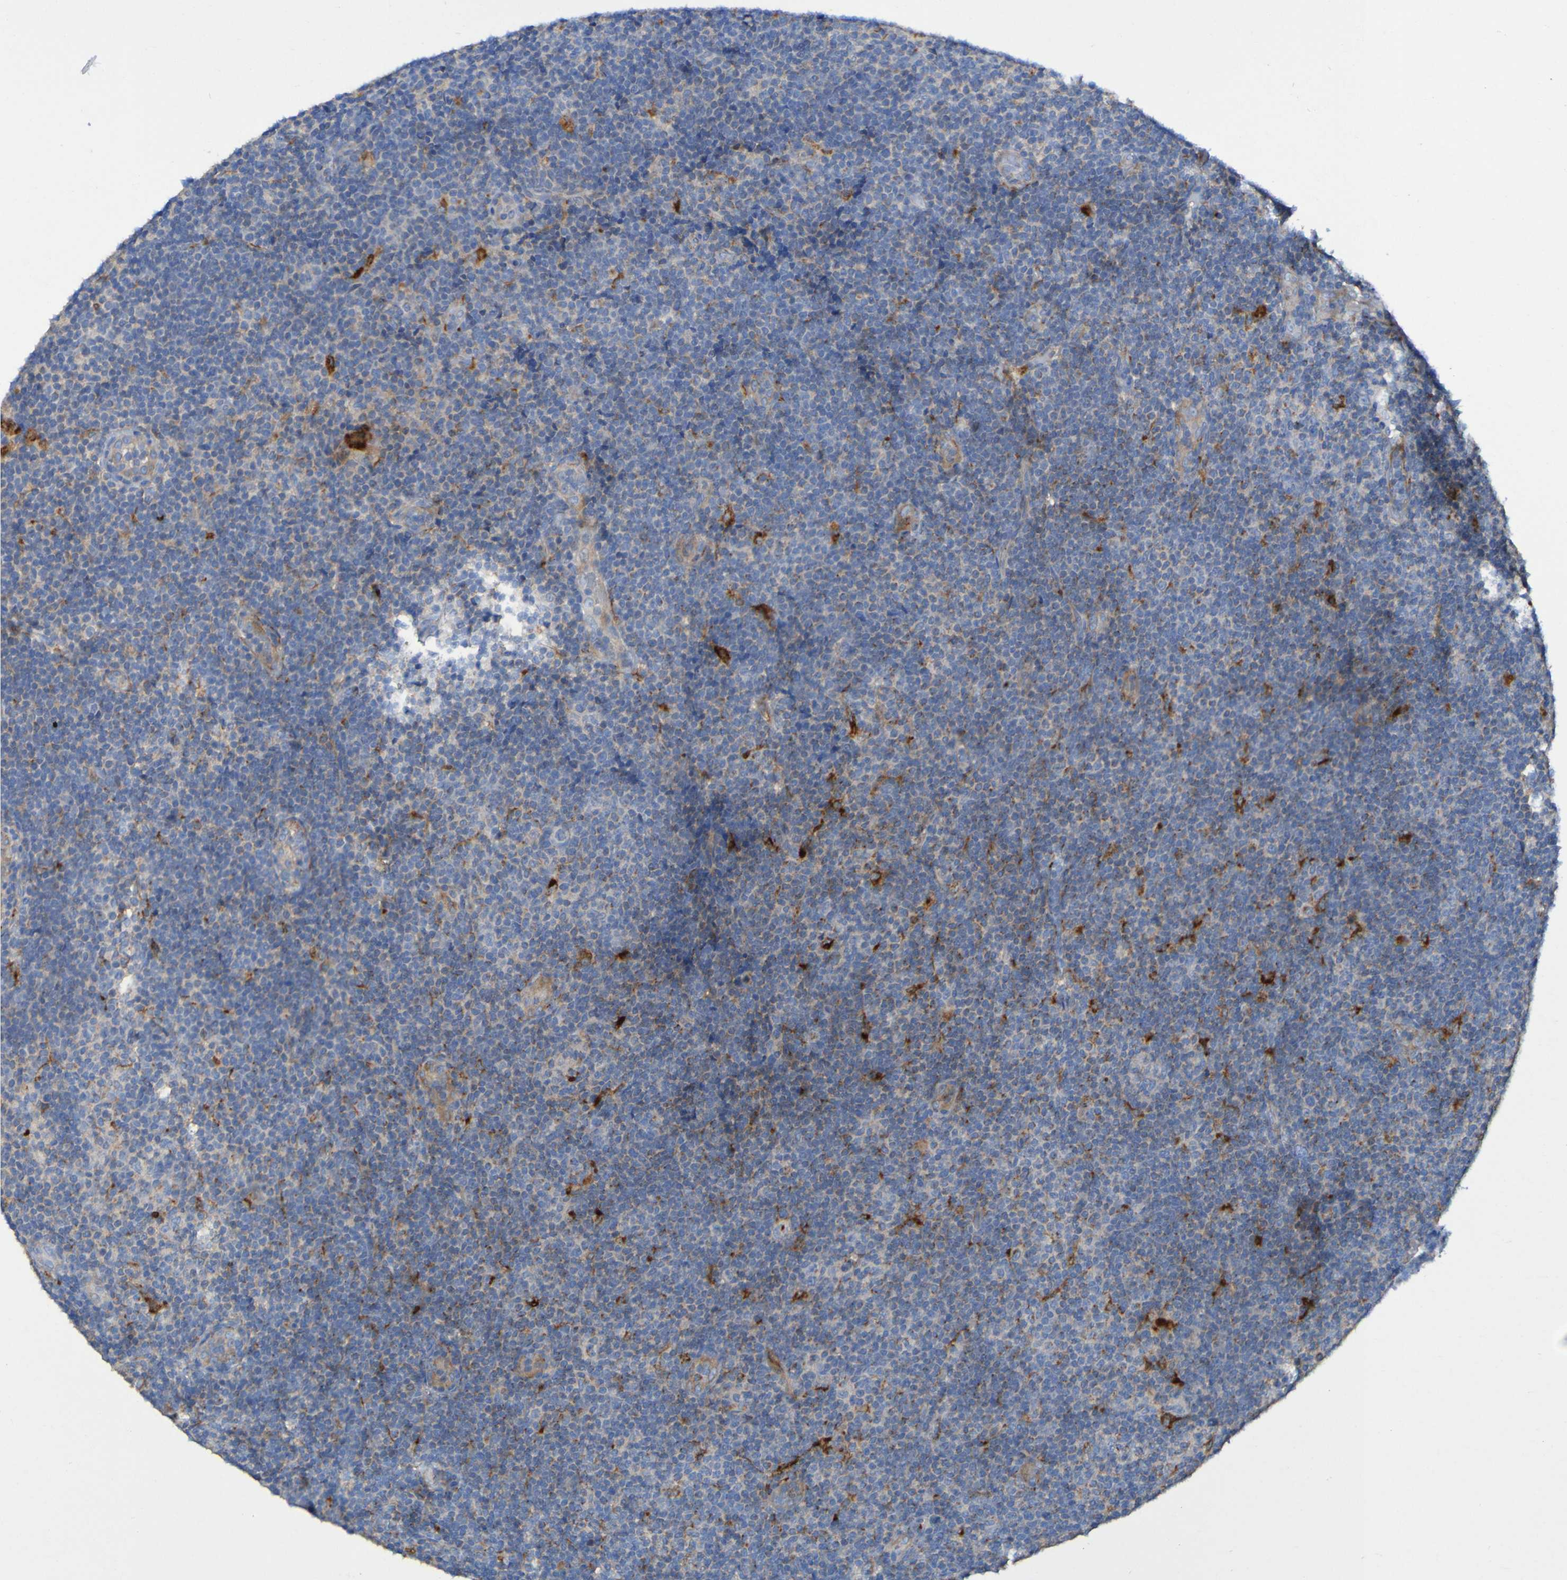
{"staining": {"intensity": "strong", "quantity": "<25%", "location": "cytoplasmic/membranous"}, "tissue": "lymphoma", "cell_type": "Tumor cells", "image_type": "cancer", "snomed": [{"axis": "morphology", "description": "Malignant lymphoma, non-Hodgkin's type, Low grade"}, {"axis": "topography", "description": "Lymph node"}], "caption": "Protein staining demonstrates strong cytoplasmic/membranous expression in about <25% of tumor cells in low-grade malignant lymphoma, non-Hodgkin's type. (DAB IHC with brightfield microscopy, high magnification).", "gene": "ARHGEF16", "patient": {"sex": "male", "age": 83}}